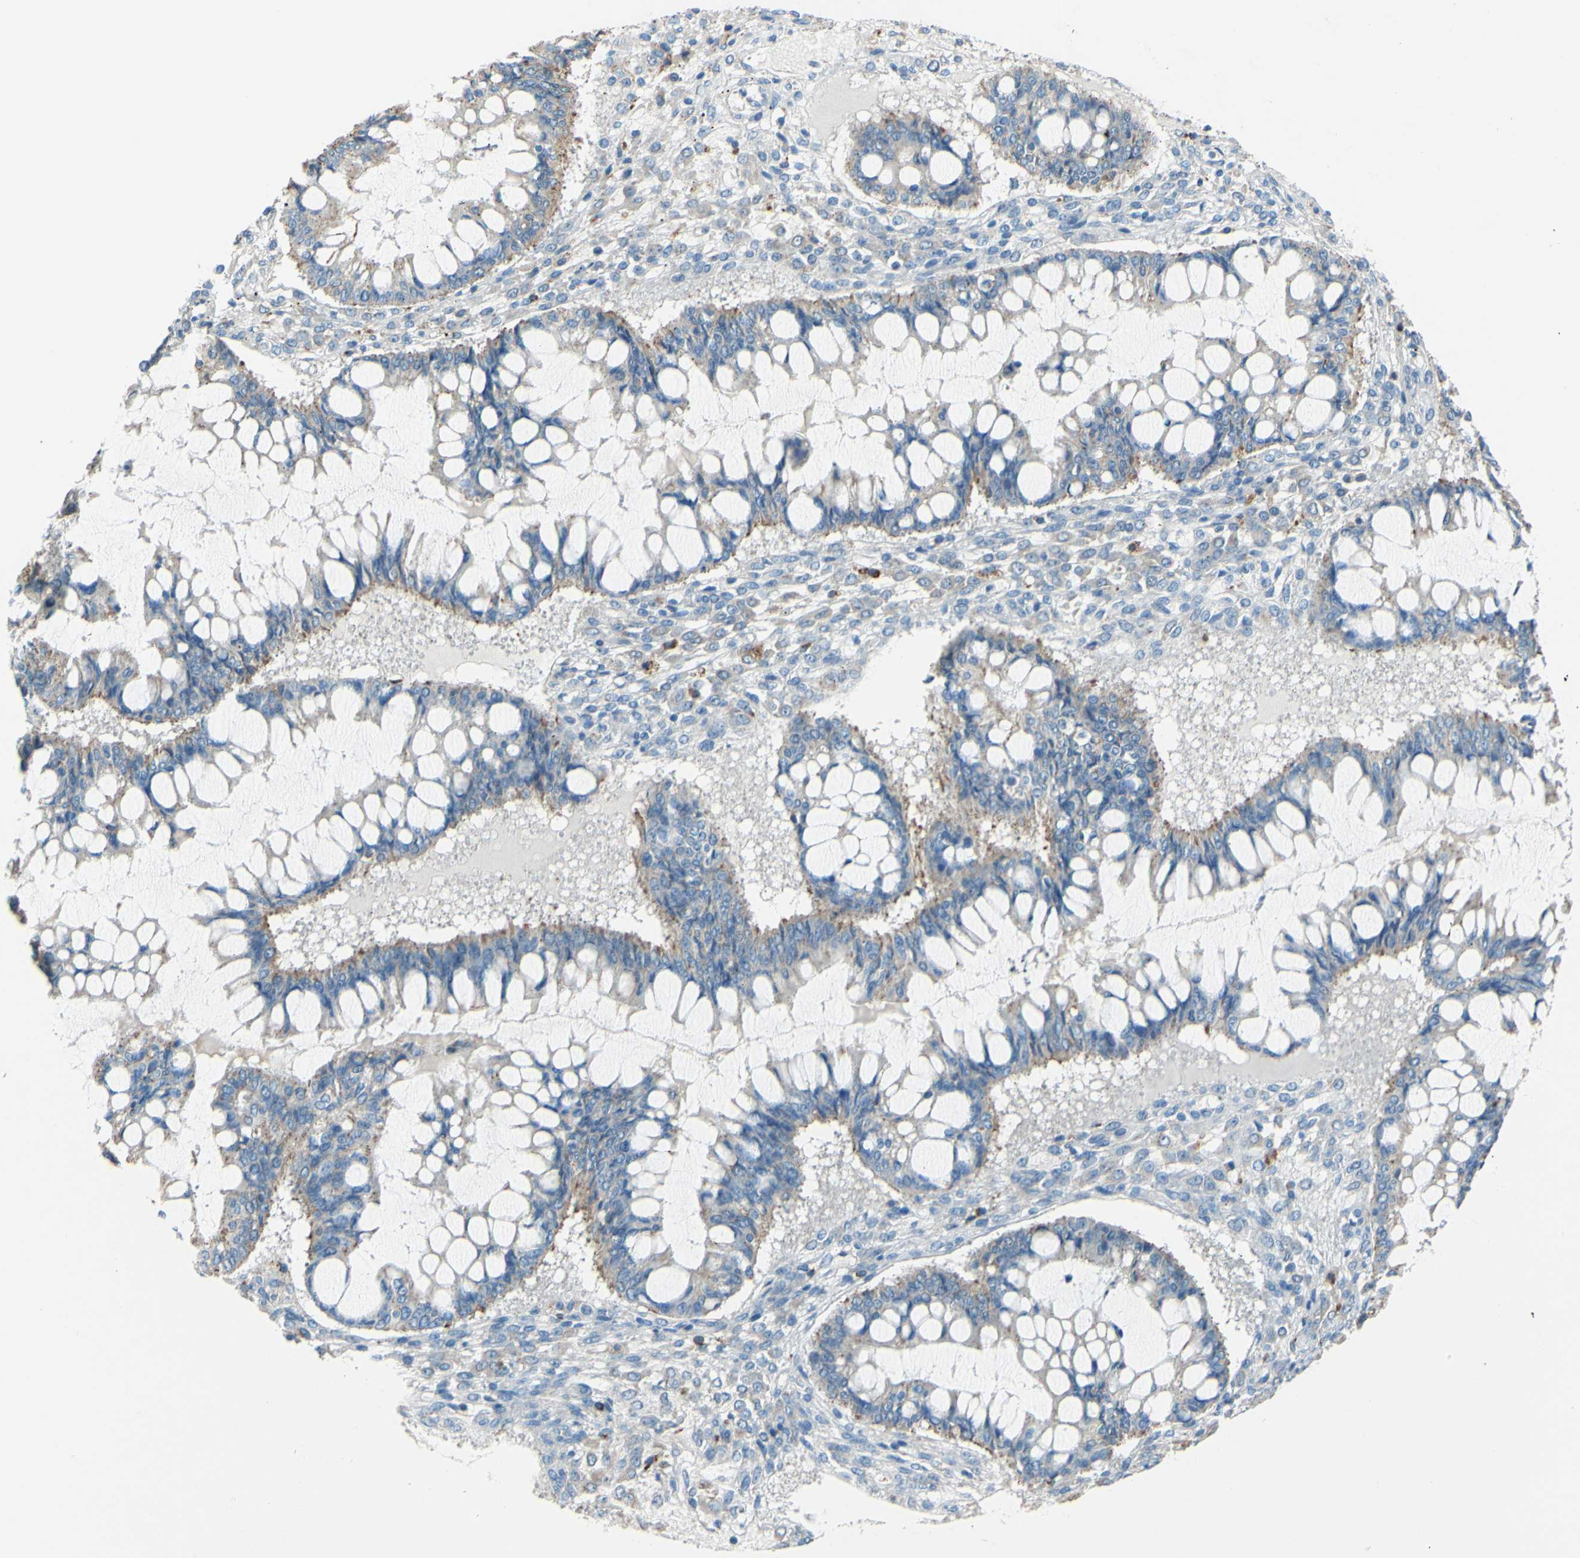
{"staining": {"intensity": "weak", "quantity": ">75%", "location": "cytoplasmic/membranous"}, "tissue": "ovarian cancer", "cell_type": "Tumor cells", "image_type": "cancer", "snomed": [{"axis": "morphology", "description": "Cystadenocarcinoma, mucinous, NOS"}, {"axis": "topography", "description": "Ovary"}], "caption": "Human ovarian cancer stained with a brown dye reveals weak cytoplasmic/membranous positive expression in about >75% of tumor cells.", "gene": "CTSD", "patient": {"sex": "female", "age": 73}}